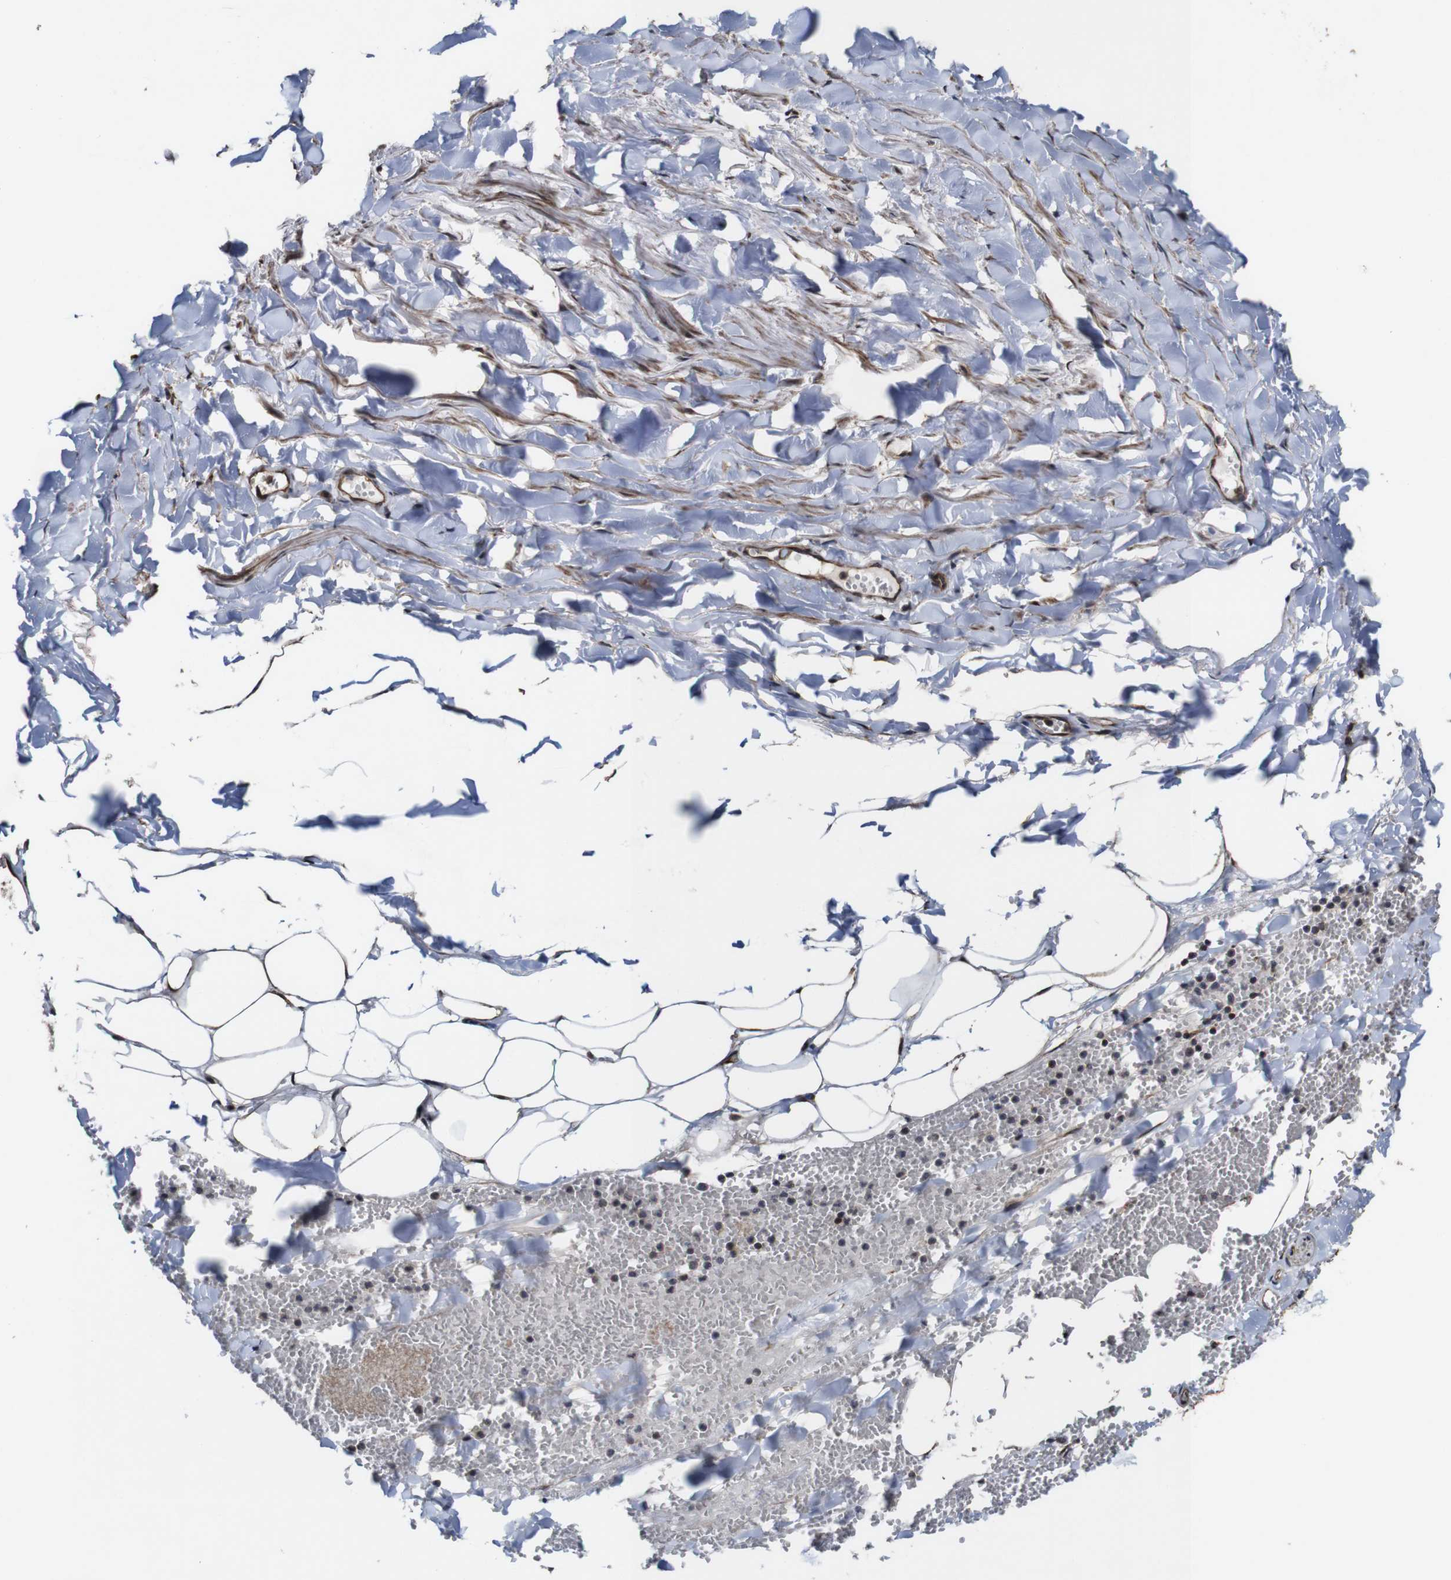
{"staining": {"intensity": "strong", "quantity": ">75%", "location": "cytoplasmic/membranous"}, "tissue": "adipose tissue", "cell_type": "Adipocytes", "image_type": "normal", "snomed": [{"axis": "morphology", "description": "Normal tissue, NOS"}, {"axis": "topography", "description": "Adipose tissue"}, {"axis": "topography", "description": "Peripheral nerve tissue"}], "caption": "Protein expression analysis of normal adipose tissue demonstrates strong cytoplasmic/membranous positivity in approximately >75% of adipocytes. (DAB (3,3'-diaminobenzidine) IHC with brightfield microscopy, high magnification).", "gene": "BTN3A3", "patient": {"sex": "male", "age": 52}}